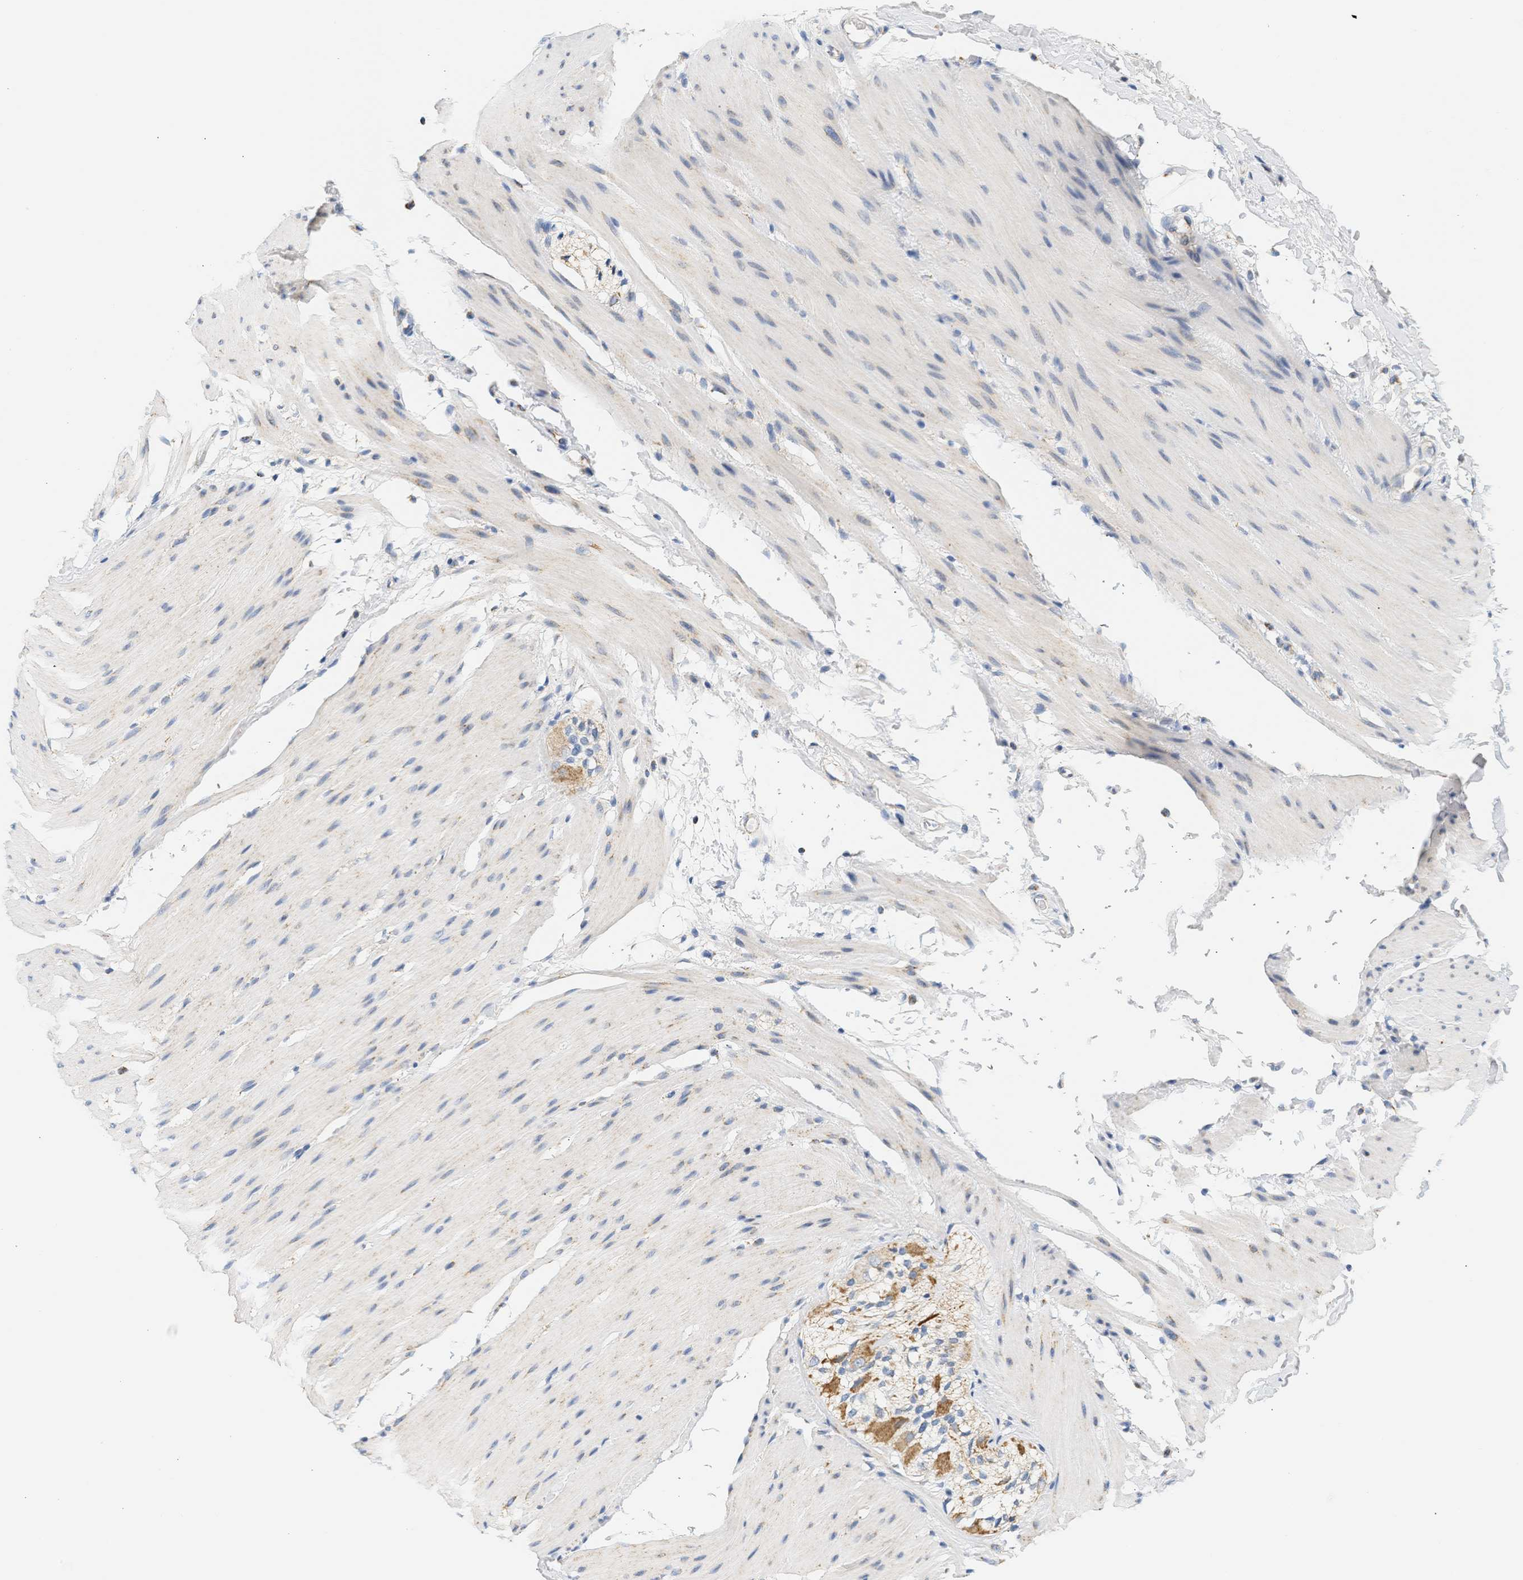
{"staining": {"intensity": "weak", "quantity": "<25%", "location": "cytoplasmic/membranous"}, "tissue": "smooth muscle", "cell_type": "Smooth muscle cells", "image_type": "normal", "snomed": [{"axis": "morphology", "description": "Normal tissue, NOS"}, {"axis": "topography", "description": "Smooth muscle"}, {"axis": "topography", "description": "Colon"}], "caption": "The IHC image has no significant staining in smooth muscle cells of smooth muscle. Nuclei are stained in blue.", "gene": "GRPEL2", "patient": {"sex": "male", "age": 67}}